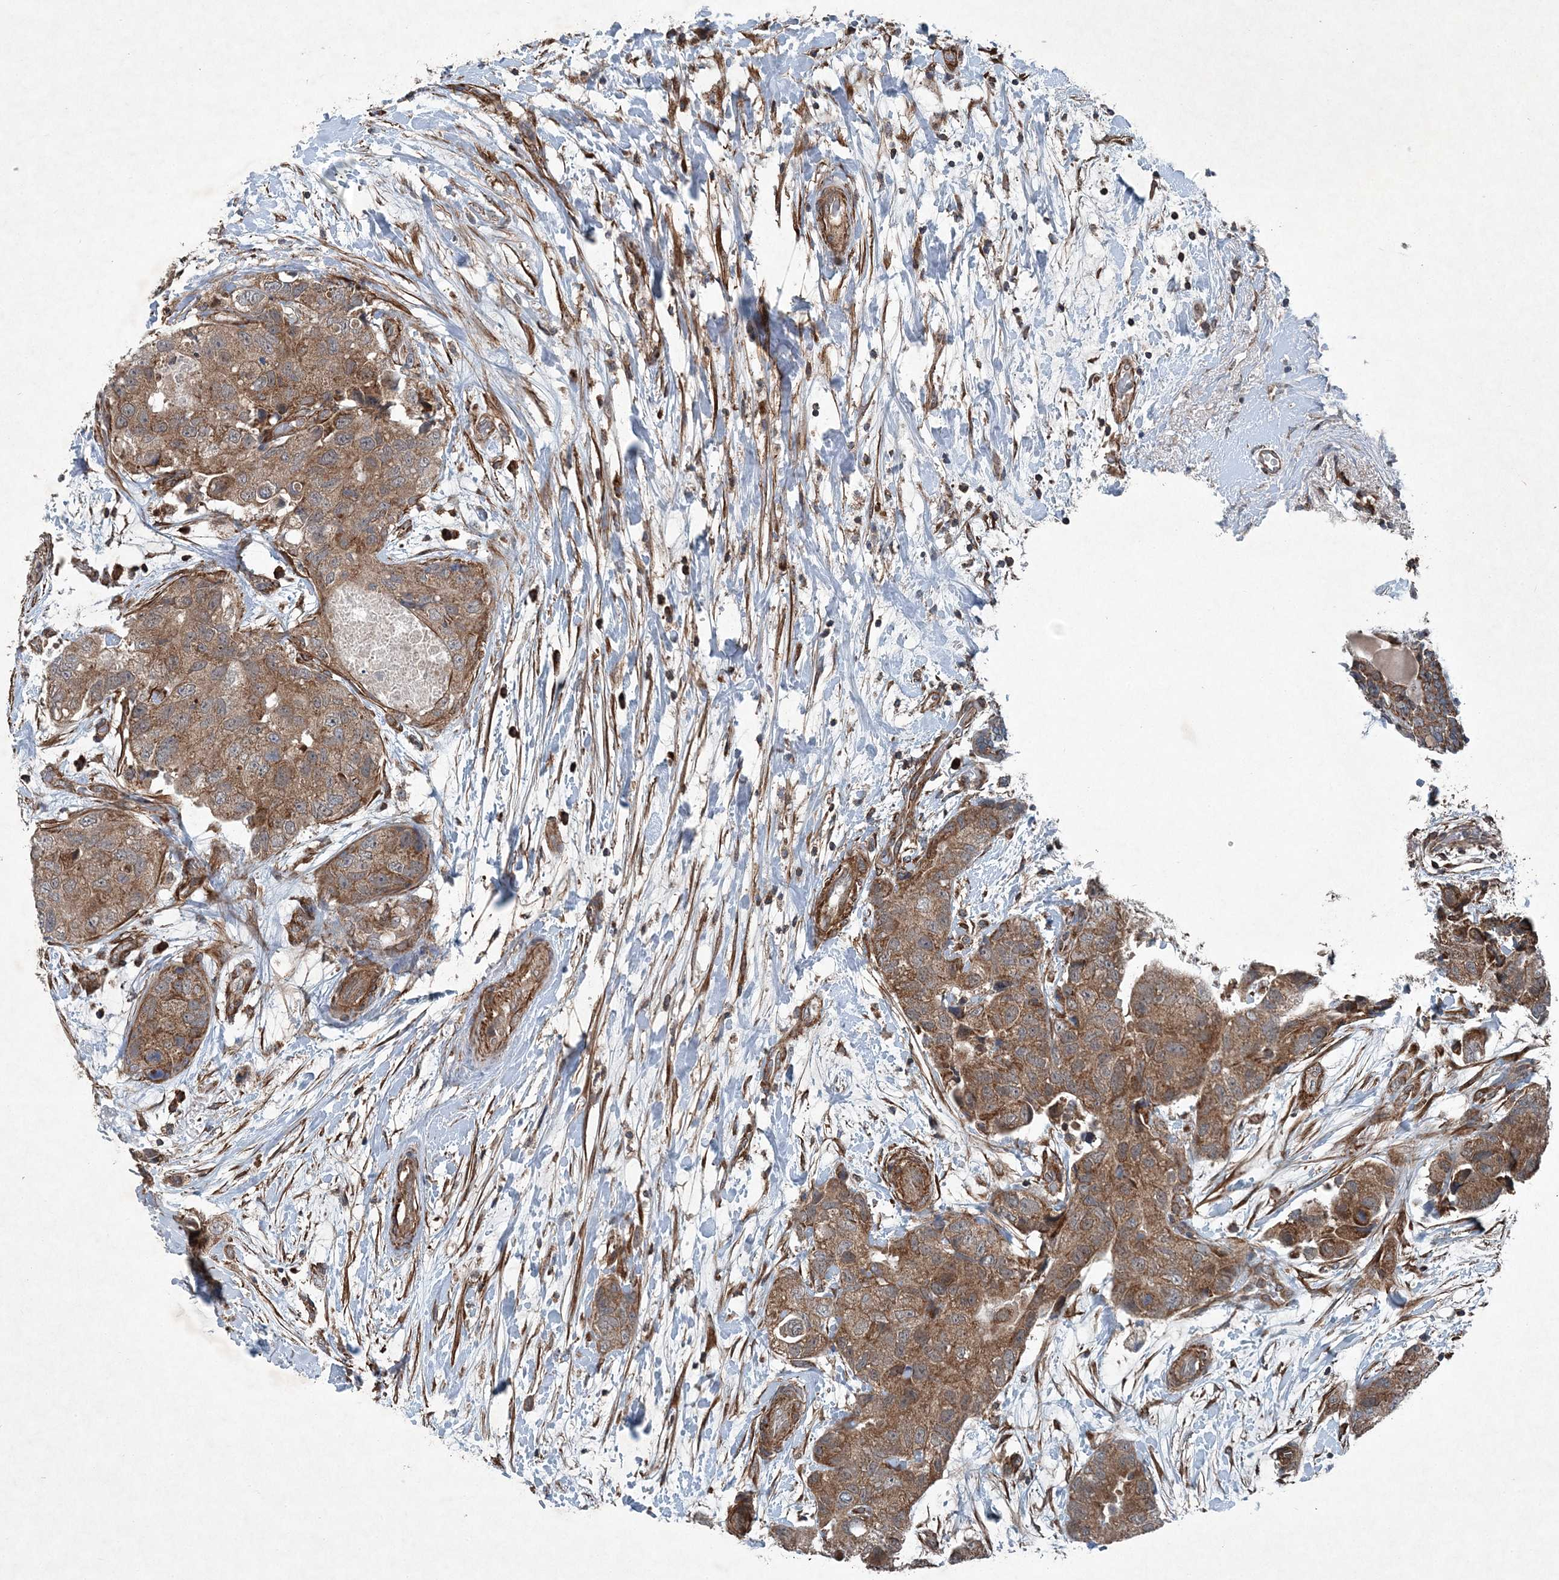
{"staining": {"intensity": "moderate", "quantity": ">75%", "location": "cytoplasmic/membranous"}, "tissue": "breast cancer", "cell_type": "Tumor cells", "image_type": "cancer", "snomed": [{"axis": "morphology", "description": "Duct carcinoma"}, {"axis": "topography", "description": "Breast"}], "caption": "Immunohistochemistry (IHC) micrograph of neoplastic tissue: breast intraductal carcinoma stained using IHC displays medium levels of moderate protein expression localized specifically in the cytoplasmic/membranous of tumor cells, appearing as a cytoplasmic/membranous brown color.", "gene": "NDUFA2", "patient": {"sex": "female", "age": 62}}